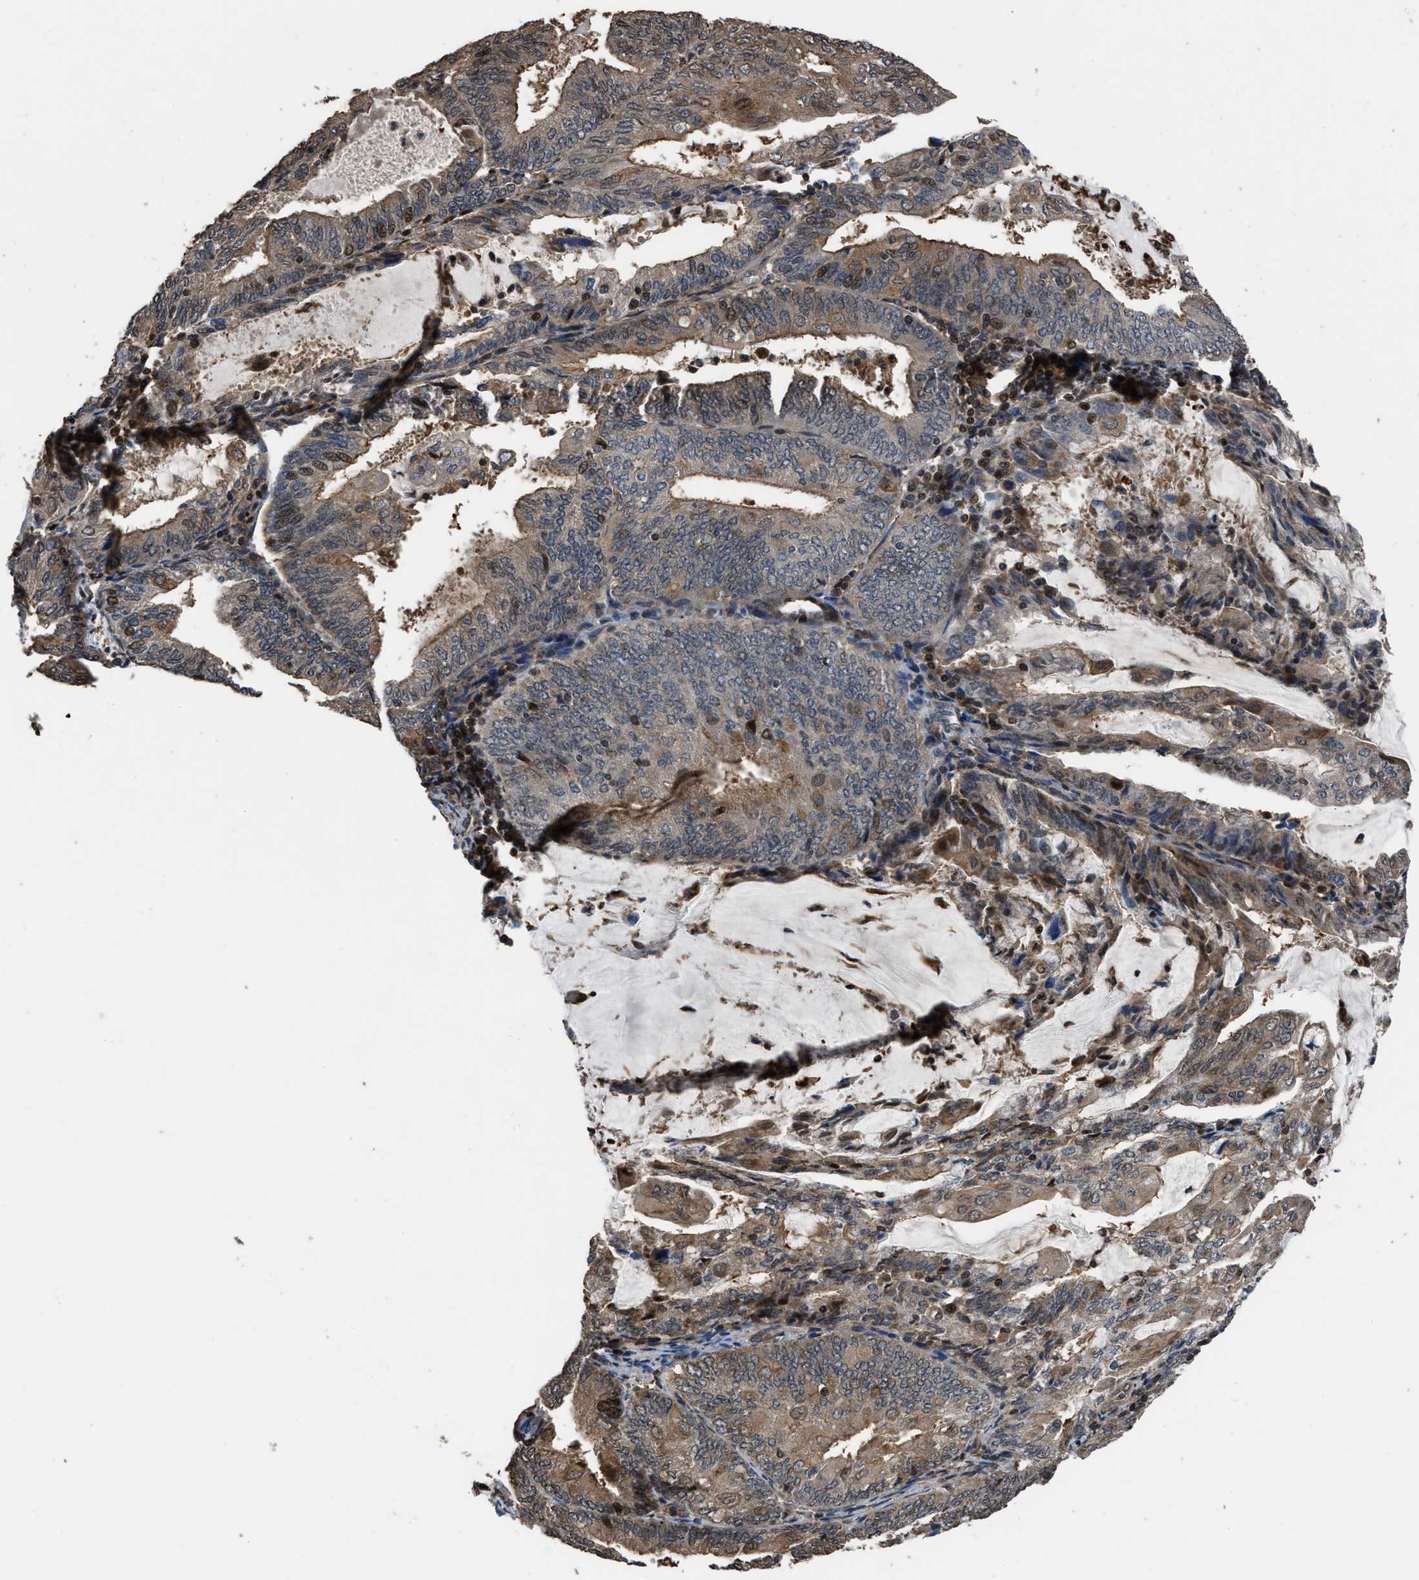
{"staining": {"intensity": "moderate", "quantity": ">75%", "location": "cytoplasmic/membranous,nuclear"}, "tissue": "endometrial cancer", "cell_type": "Tumor cells", "image_type": "cancer", "snomed": [{"axis": "morphology", "description": "Adenocarcinoma, NOS"}, {"axis": "topography", "description": "Endometrium"}], "caption": "Immunohistochemistry (IHC) micrograph of neoplastic tissue: endometrial adenocarcinoma stained using immunohistochemistry (IHC) demonstrates medium levels of moderate protein expression localized specifically in the cytoplasmic/membranous and nuclear of tumor cells, appearing as a cytoplasmic/membranous and nuclear brown color.", "gene": "CTBS", "patient": {"sex": "female", "age": 81}}